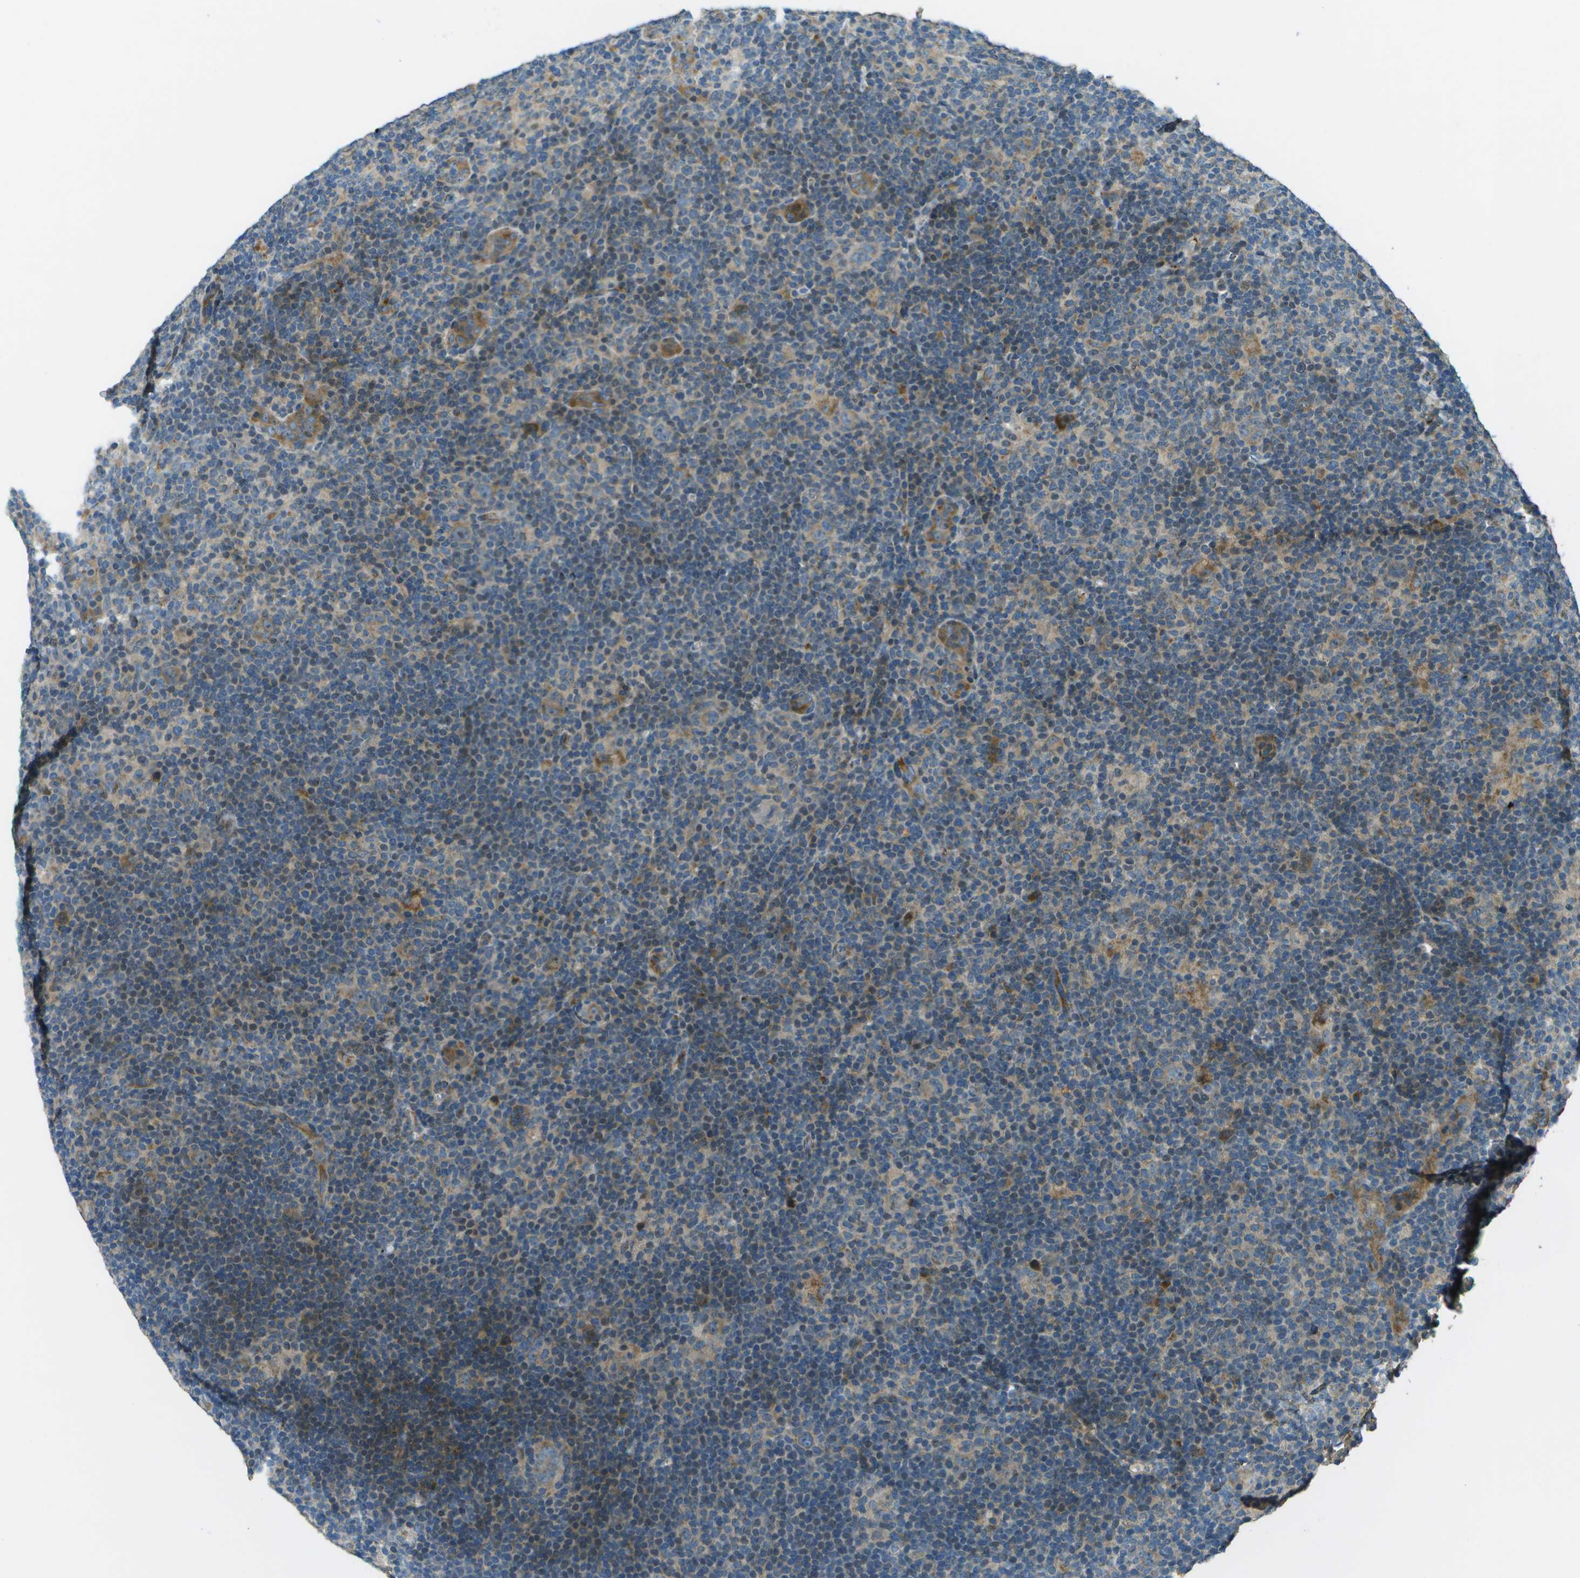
{"staining": {"intensity": "moderate", "quantity": "25%-75%", "location": "cytoplasmic/membranous"}, "tissue": "lymphoma", "cell_type": "Tumor cells", "image_type": "cancer", "snomed": [{"axis": "morphology", "description": "Hodgkin's disease, NOS"}, {"axis": "topography", "description": "Lymph node"}], "caption": "A histopathology image of Hodgkin's disease stained for a protein shows moderate cytoplasmic/membranous brown staining in tumor cells.", "gene": "PXYLP1", "patient": {"sex": "female", "age": 57}}